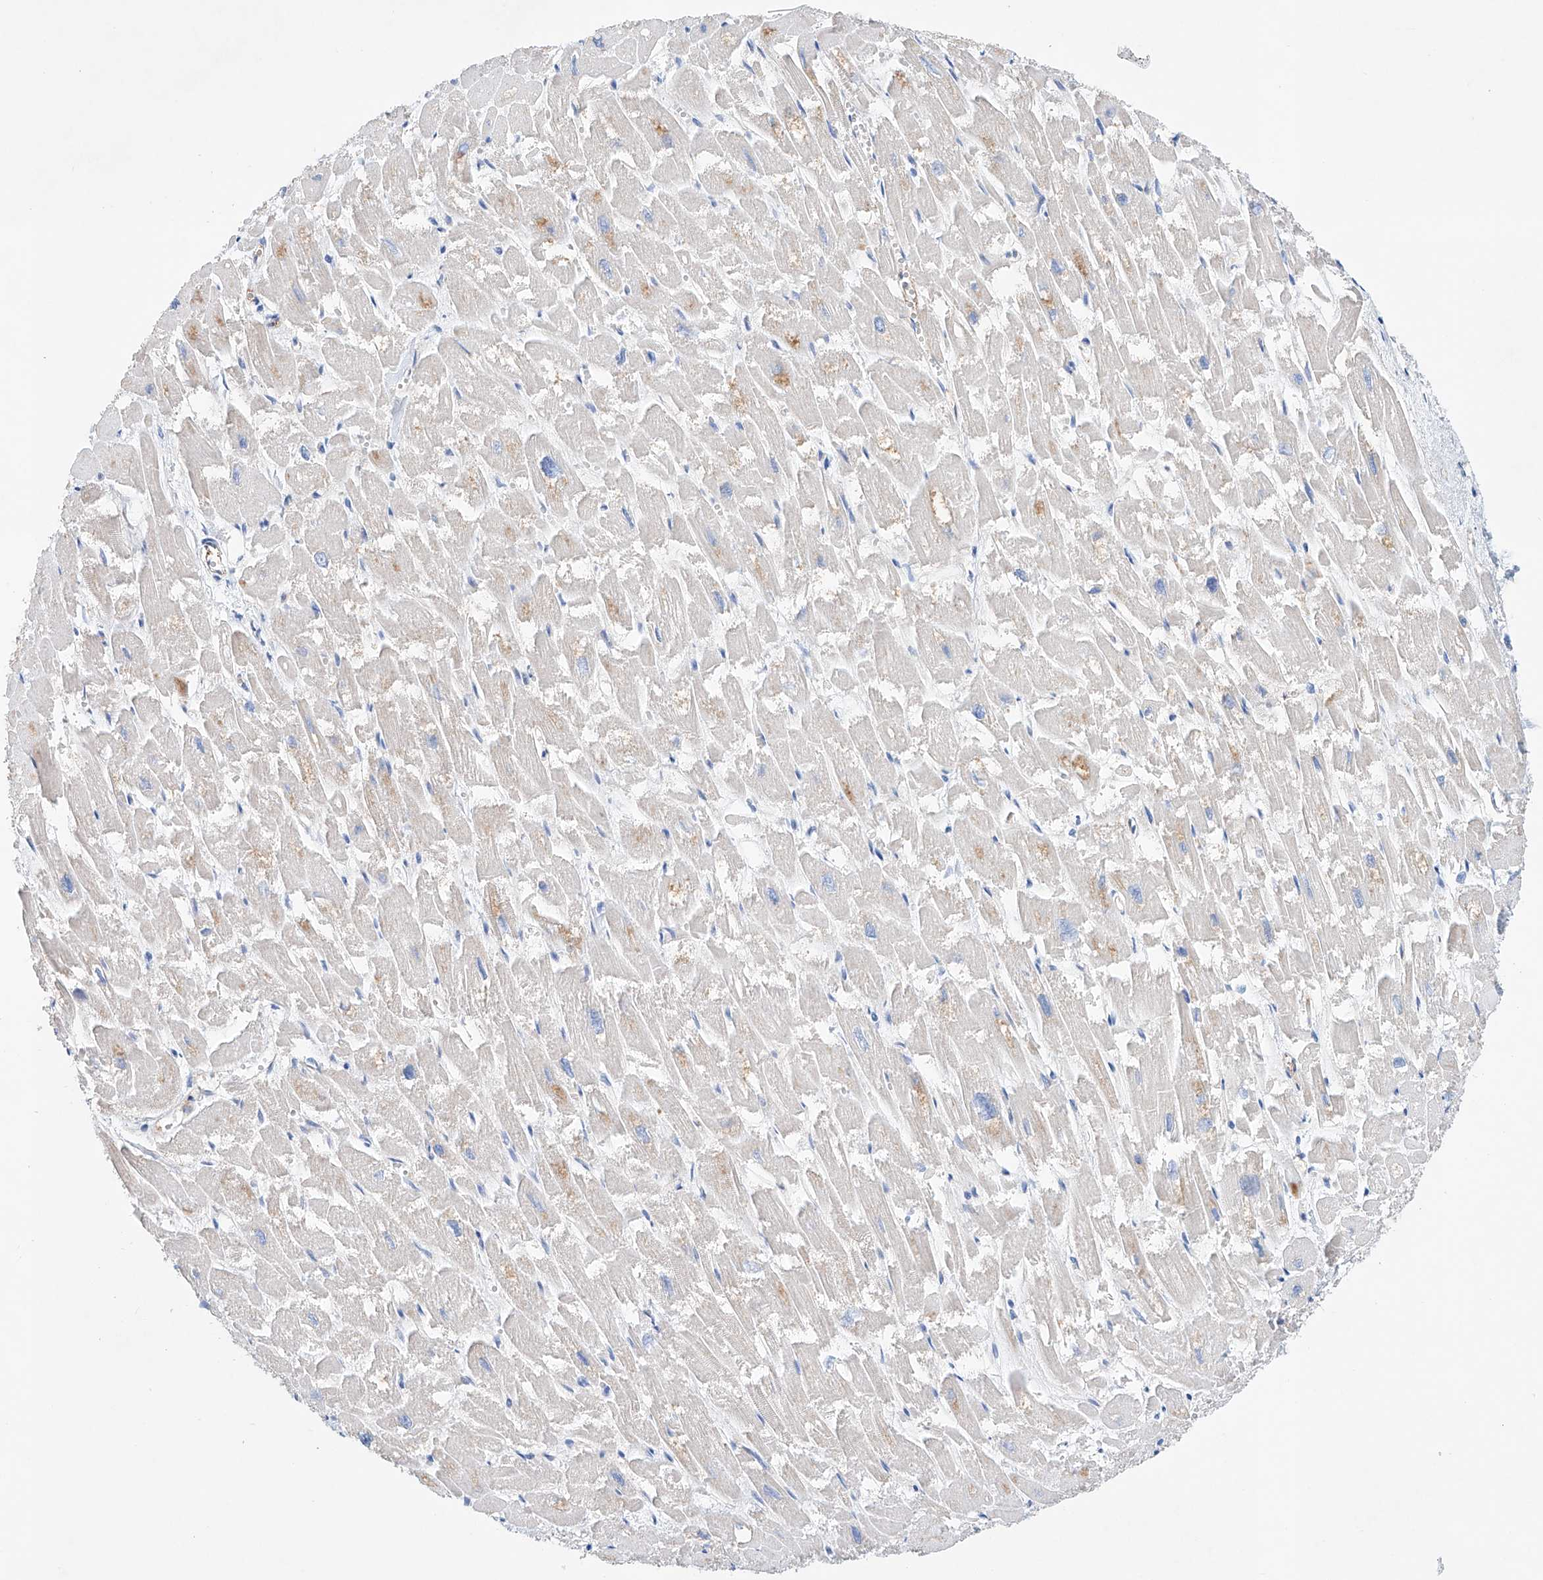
{"staining": {"intensity": "negative", "quantity": "none", "location": "none"}, "tissue": "heart muscle", "cell_type": "Cardiomyocytes", "image_type": "normal", "snomed": [{"axis": "morphology", "description": "Normal tissue, NOS"}, {"axis": "topography", "description": "Heart"}], "caption": "The image shows no staining of cardiomyocytes in benign heart muscle.", "gene": "ETV7", "patient": {"sex": "male", "age": 54}}